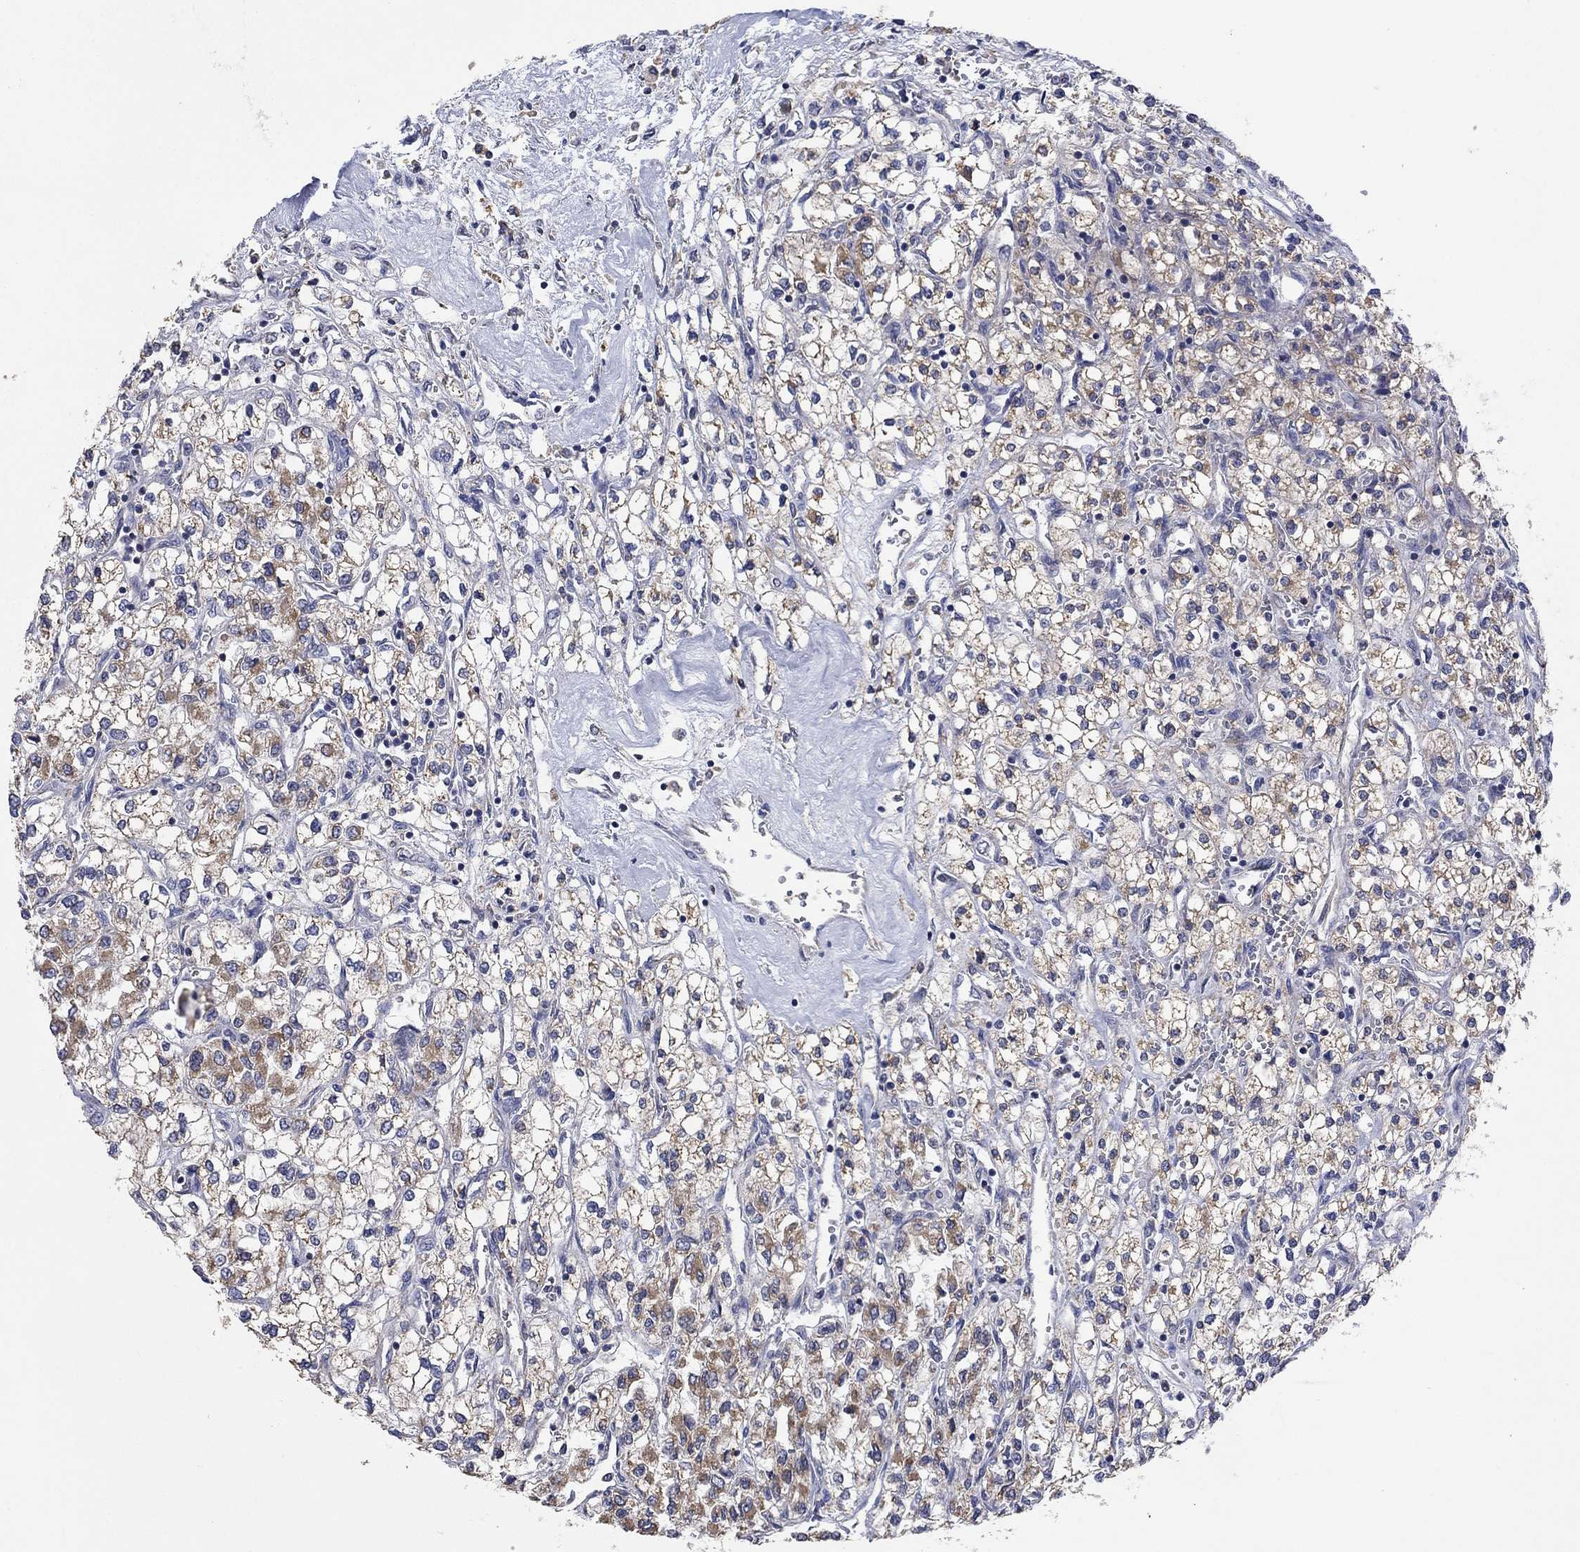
{"staining": {"intensity": "moderate", "quantity": ">75%", "location": "cytoplasmic/membranous"}, "tissue": "renal cancer", "cell_type": "Tumor cells", "image_type": "cancer", "snomed": [{"axis": "morphology", "description": "Adenocarcinoma, NOS"}, {"axis": "topography", "description": "Kidney"}], "caption": "Immunohistochemical staining of renal adenocarcinoma shows moderate cytoplasmic/membranous protein staining in about >75% of tumor cells.", "gene": "UGT8", "patient": {"sex": "male", "age": 80}}